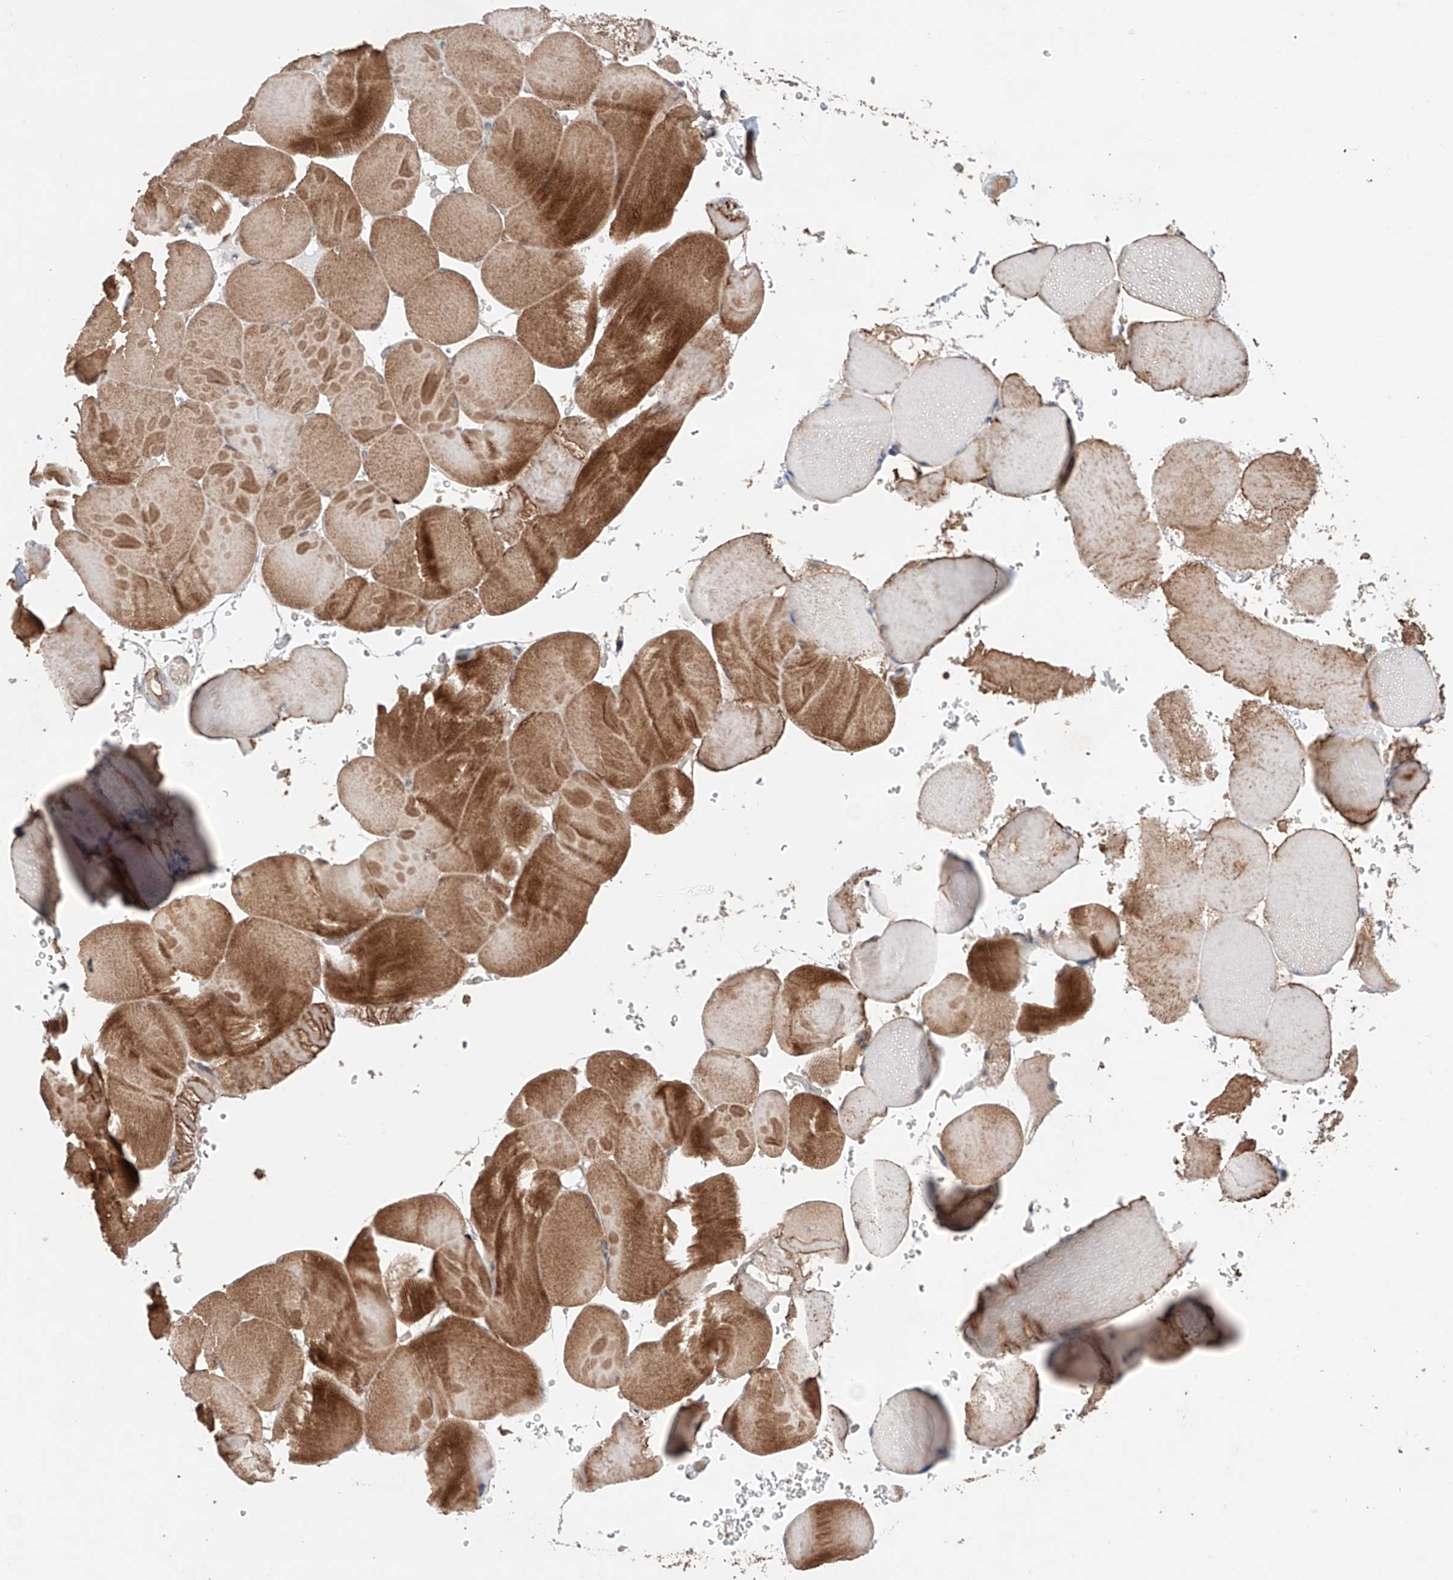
{"staining": {"intensity": "strong", "quantity": "25%-75%", "location": "cytoplasmic/membranous"}, "tissue": "skeletal muscle", "cell_type": "Myocytes", "image_type": "normal", "snomed": [{"axis": "morphology", "description": "Normal tissue, NOS"}, {"axis": "topography", "description": "Skeletal muscle"}, {"axis": "topography", "description": "Head-Neck"}], "caption": "Immunohistochemistry (DAB (3,3'-diaminobenzidine)) staining of unremarkable human skeletal muscle displays strong cytoplasmic/membranous protein positivity in about 25%-75% of myocytes.", "gene": "IGSF22", "patient": {"sex": "male", "age": 66}}